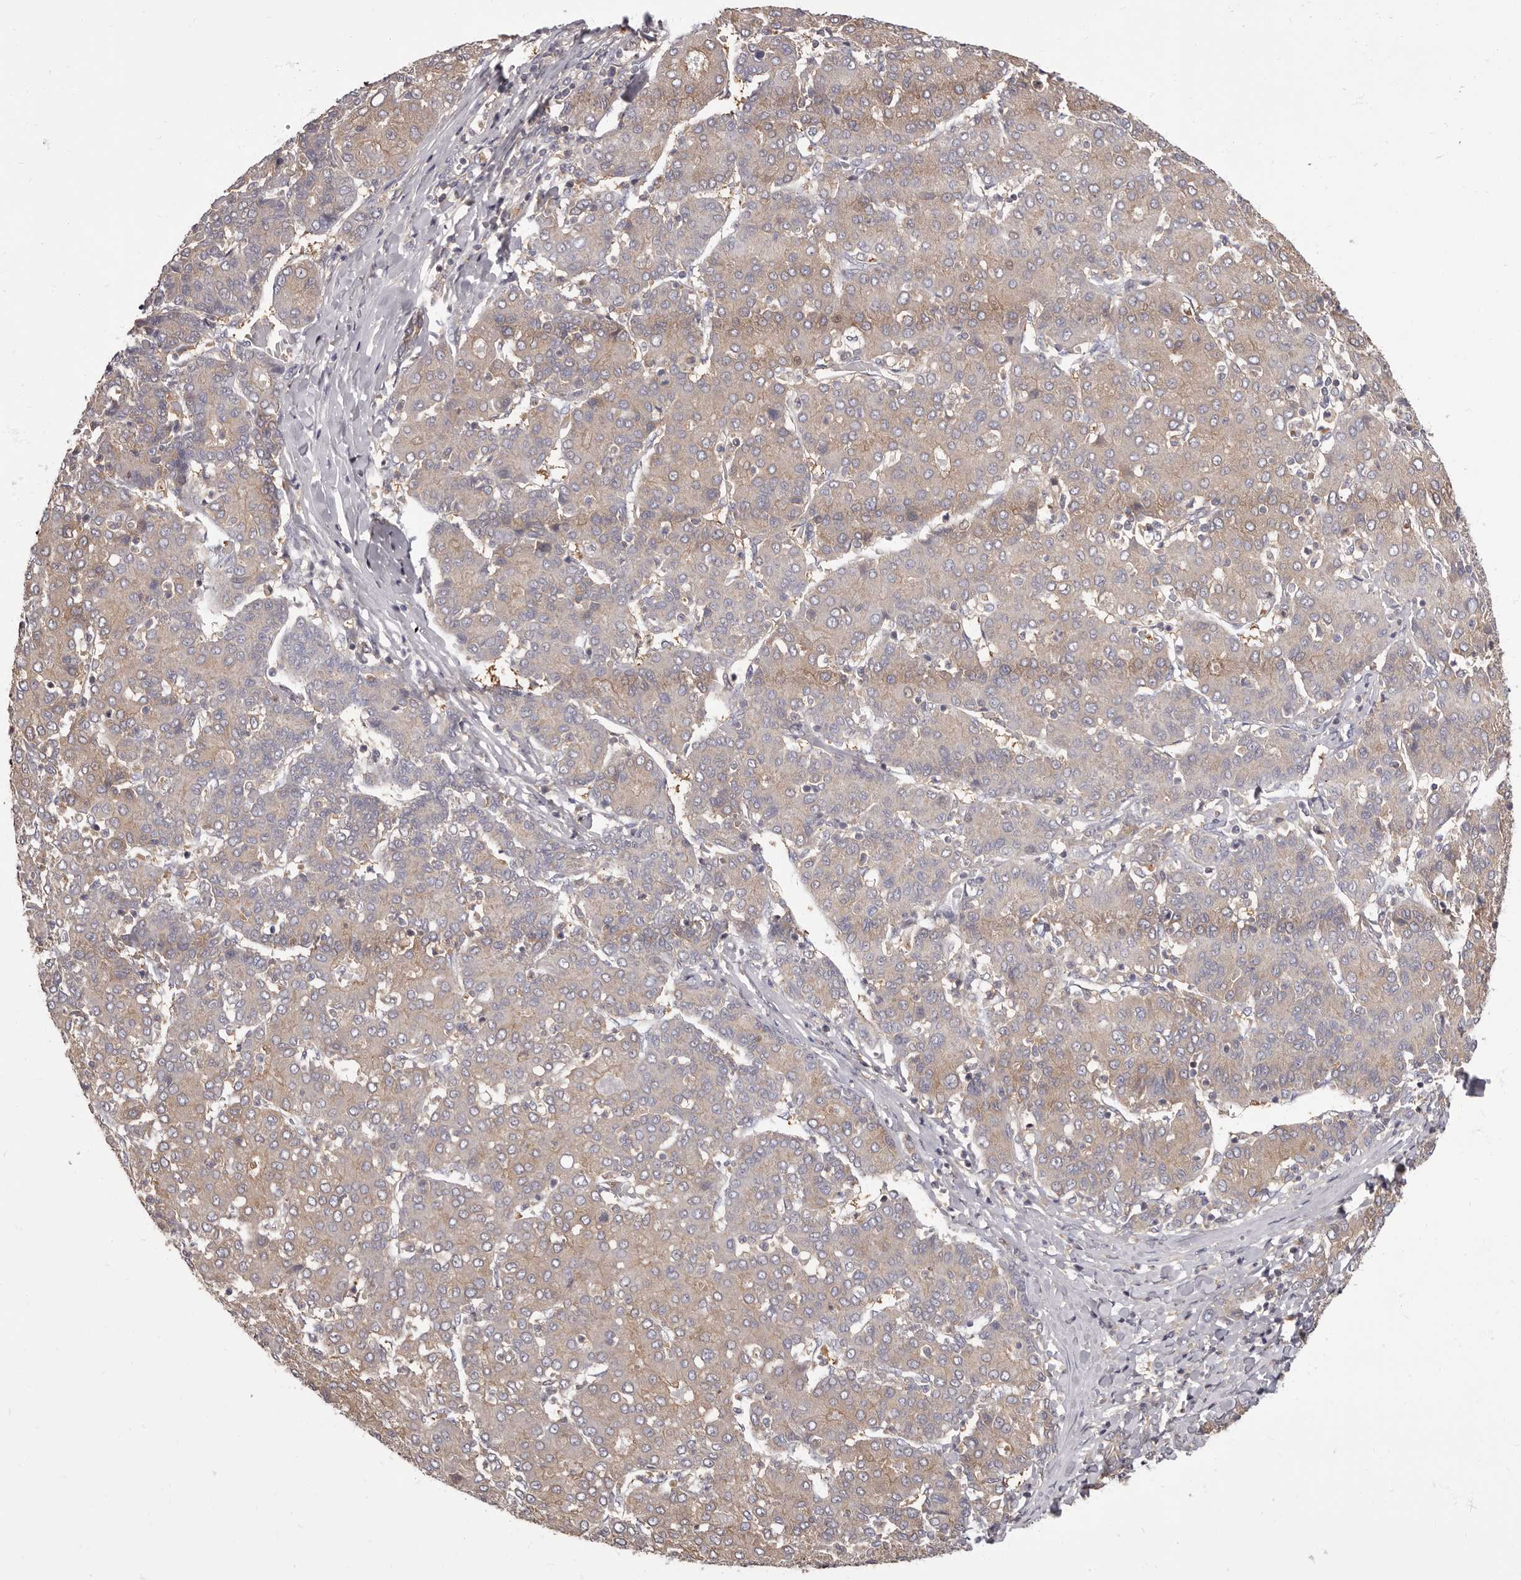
{"staining": {"intensity": "moderate", "quantity": "25%-75%", "location": "cytoplasmic/membranous"}, "tissue": "liver cancer", "cell_type": "Tumor cells", "image_type": "cancer", "snomed": [{"axis": "morphology", "description": "Carcinoma, Hepatocellular, NOS"}, {"axis": "topography", "description": "Liver"}], "caption": "Protein staining by immunohistochemistry (IHC) demonstrates moderate cytoplasmic/membranous positivity in about 25%-75% of tumor cells in liver cancer.", "gene": "APEH", "patient": {"sex": "male", "age": 65}}